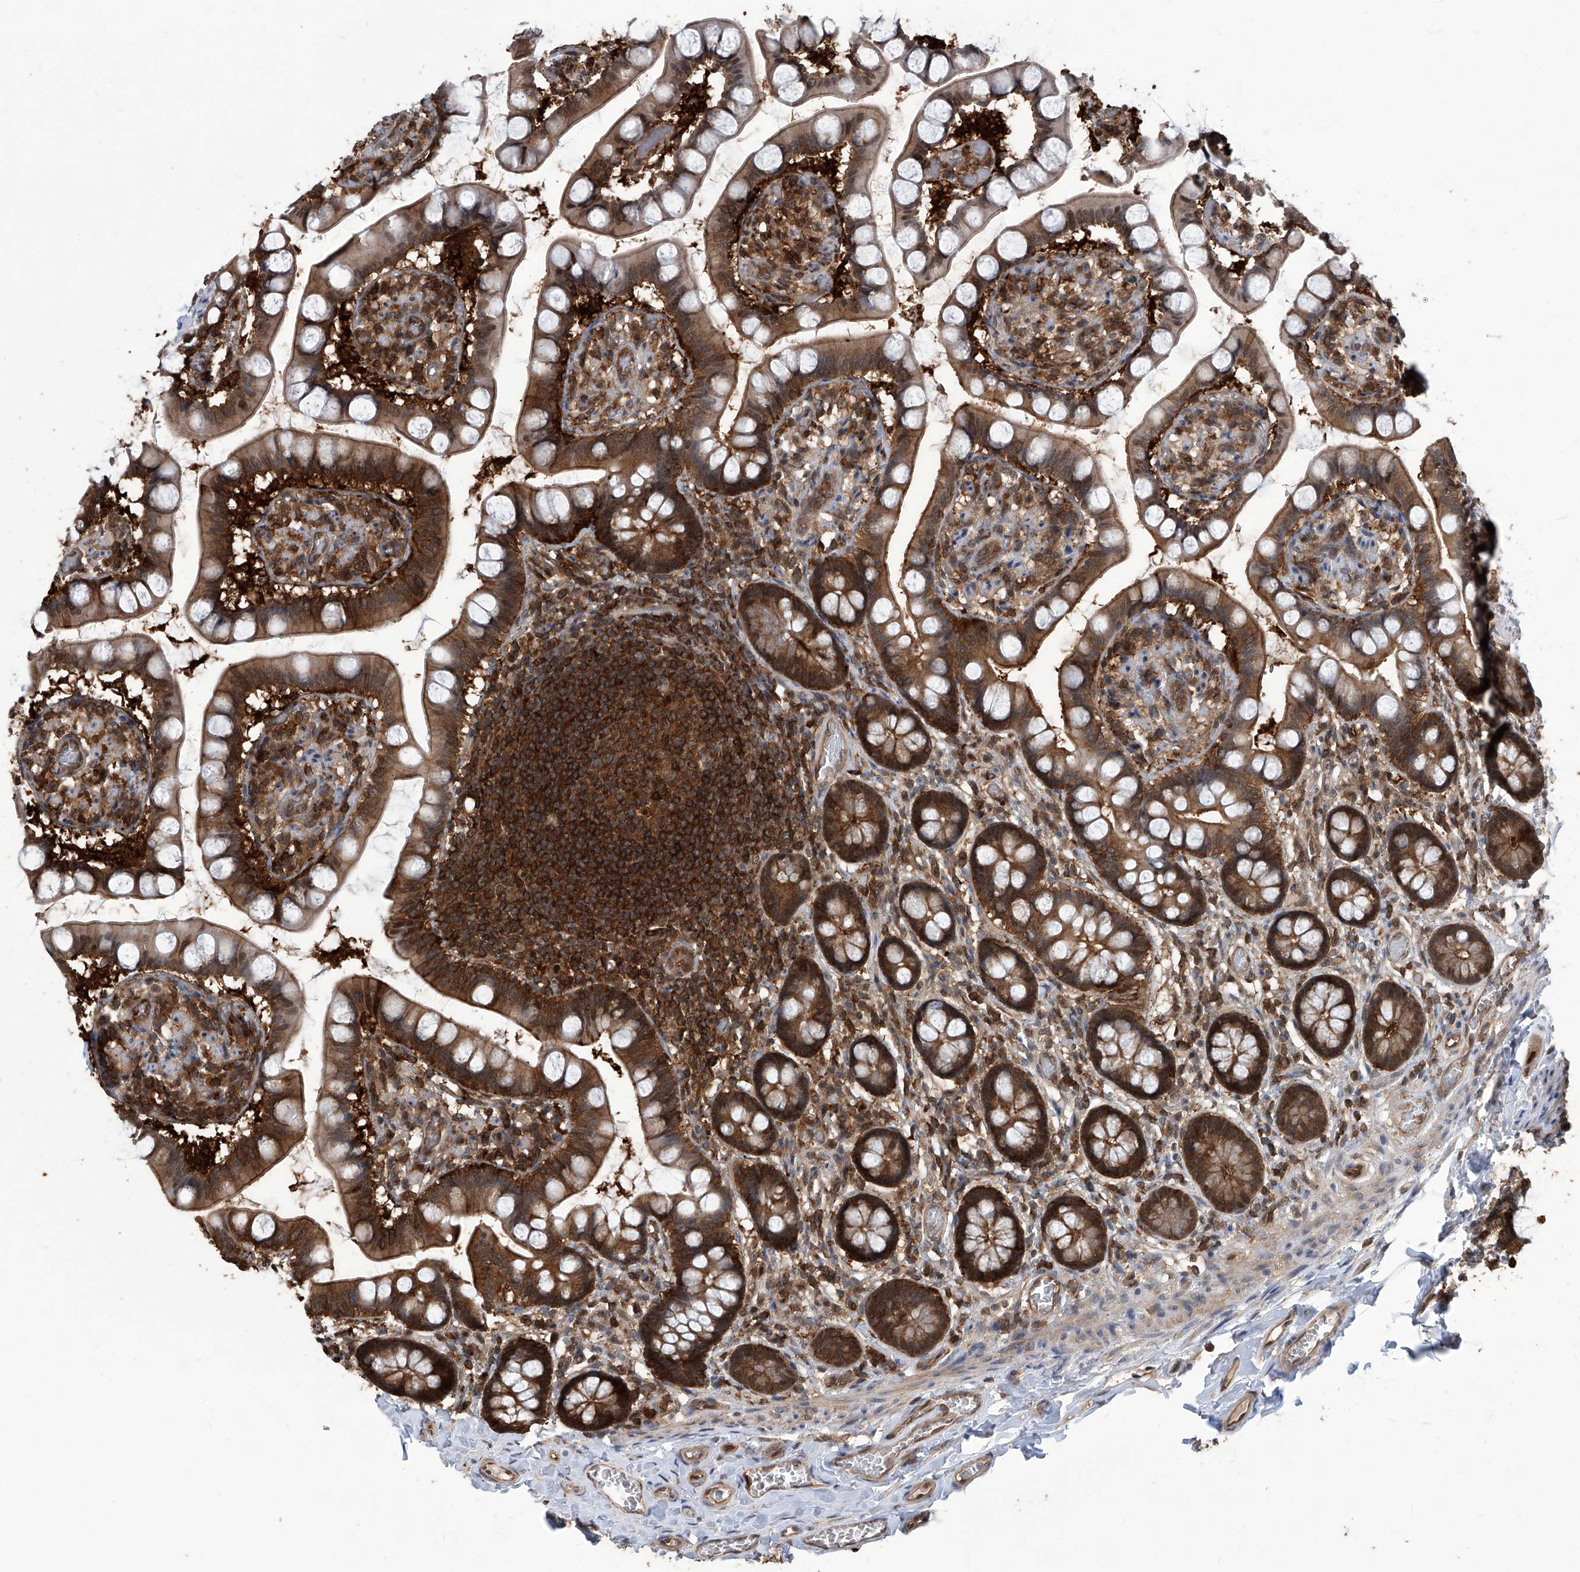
{"staining": {"intensity": "moderate", "quantity": ">75%", "location": "cytoplasmic/membranous,nuclear"}, "tissue": "small intestine", "cell_type": "Glandular cells", "image_type": "normal", "snomed": [{"axis": "morphology", "description": "Normal tissue, NOS"}, {"axis": "topography", "description": "Small intestine"}], "caption": "A brown stain highlights moderate cytoplasmic/membranous,nuclear expression of a protein in glandular cells of unremarkable small intestine. Using DAB (3,3'-diaminobenzidine) (brown) and hematoxylin (blue) stains, captured at high magnification using brightfield microscopy.", "gene": "PSMB1", "patient": {"sex": "male", "age": 52}}